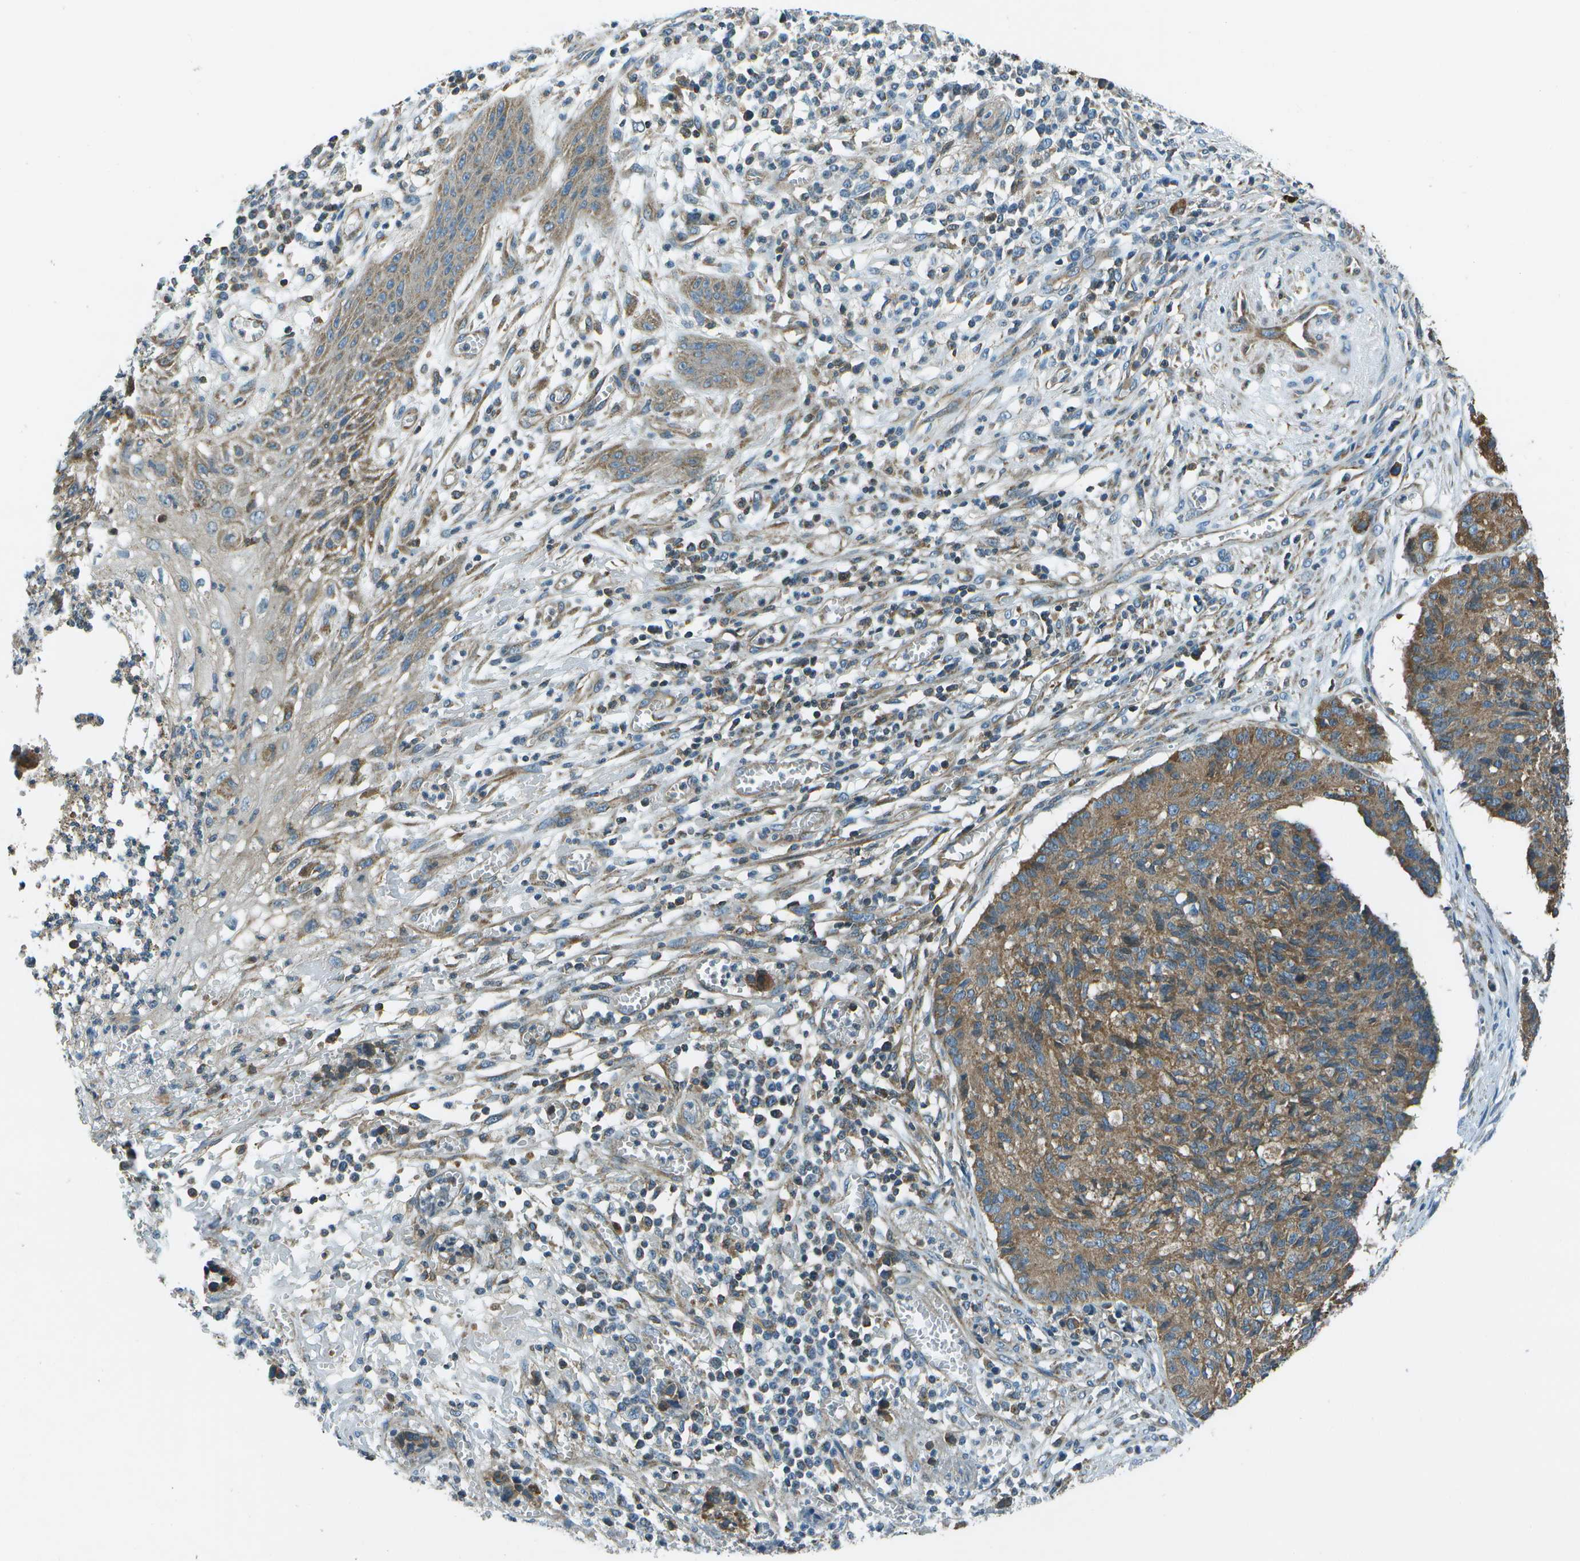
{"staining": {"intensity": "moderate", "quantity": ">75%", "location": "cytoplasmic/membranous"}, "tissue": "cervical cancer", "cell_type": "Tumor cells", "image_type": "cancer", "snomed": [{"axis": "morphology", "description": "Squamous cell carcinoma, NOS"}, {"axis": "topography", "description": "Cervix"}], "caption": "A photomicrograph of cervical cancer (squamous cell carcinoma) stained for a protein exhibits moderate cytoplasmic/membranous brown staining in tumor cells.", "gene": "TMEM51", "patient": {"sex": "female", "age": 35}}